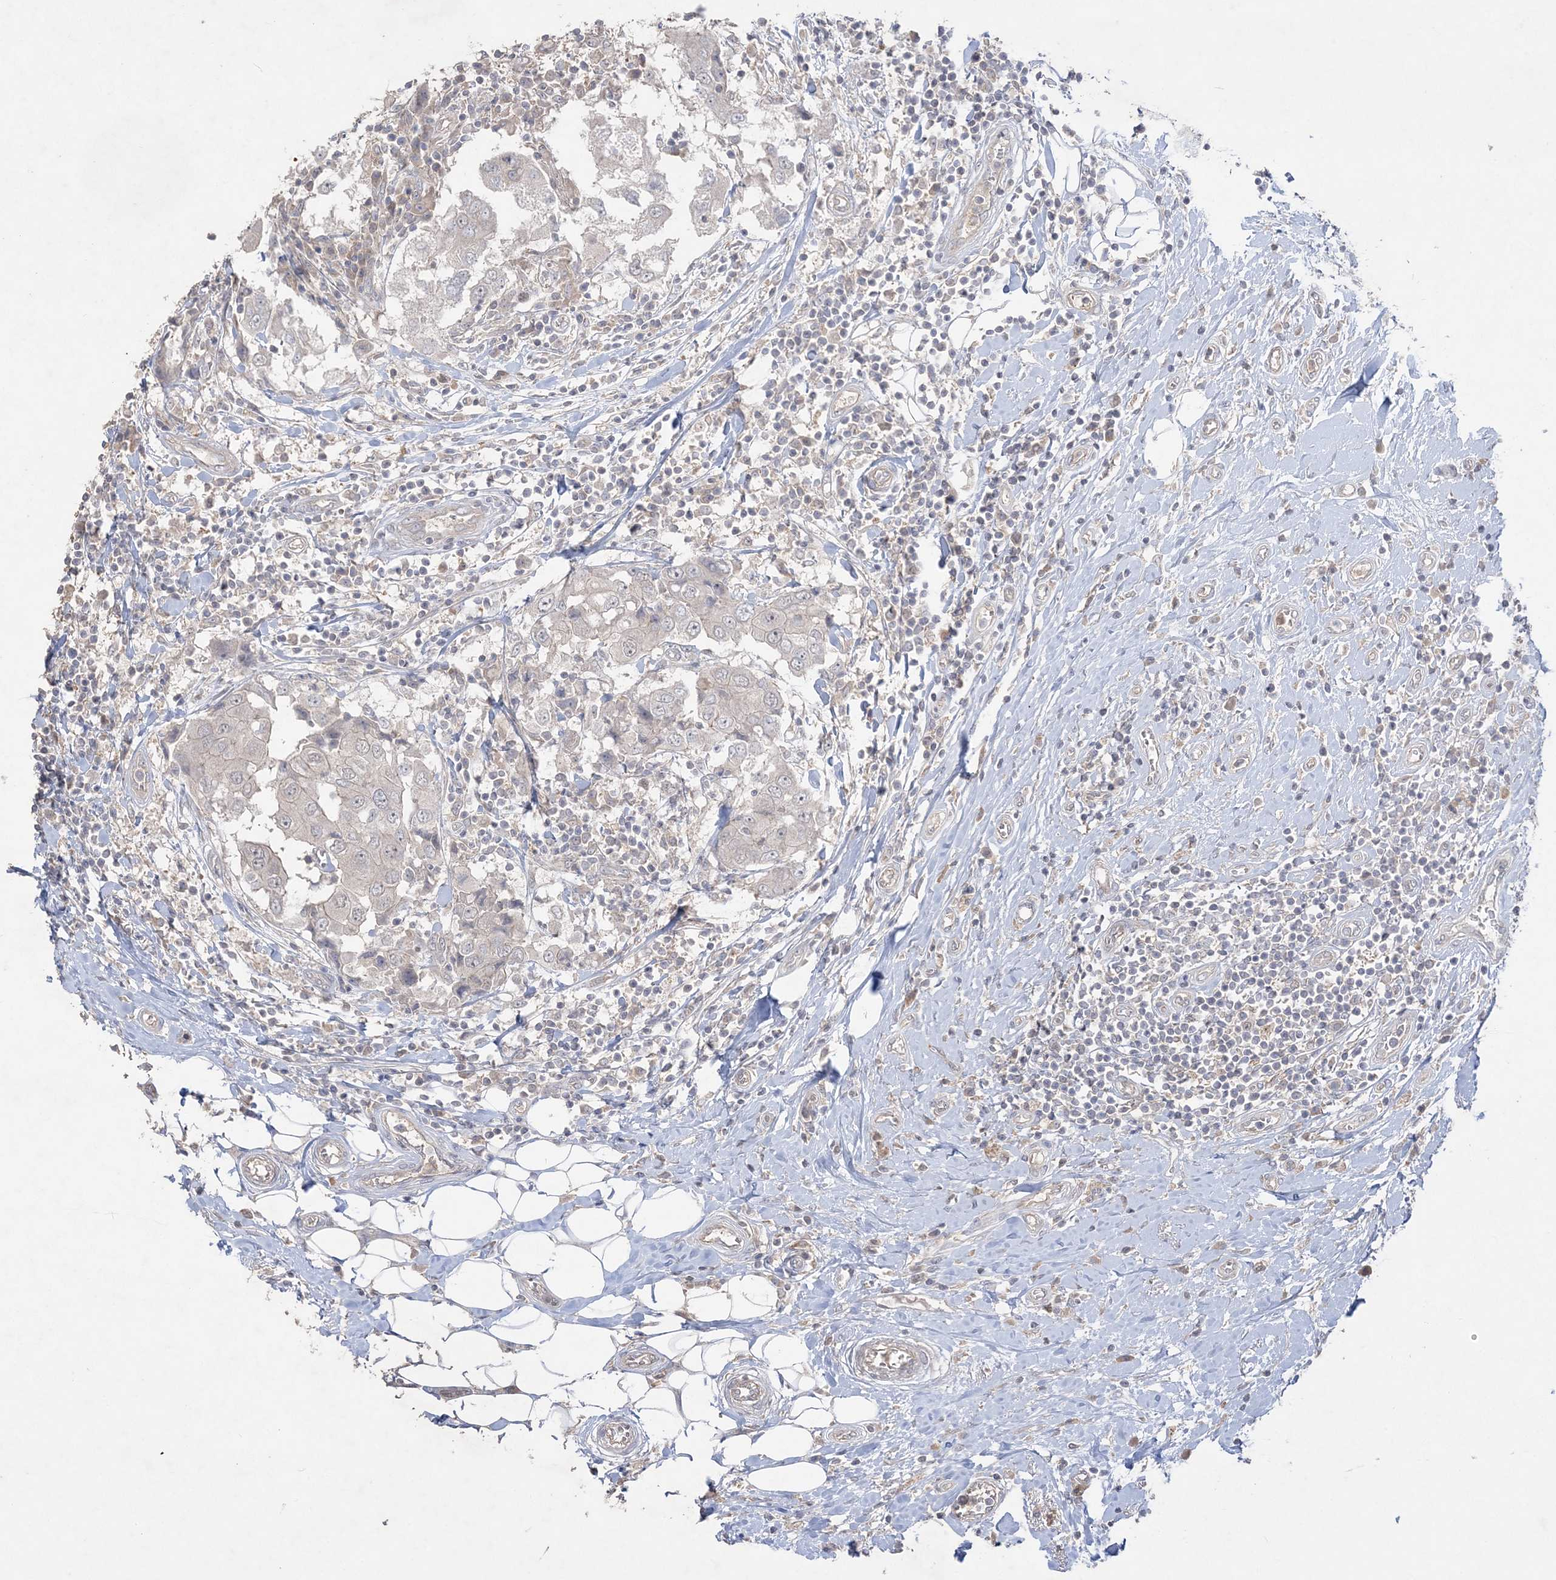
{"staining": {"intensity": "negative", "quantity": "none", "location": "none"}, "tissue": "breast cancer", "cell_type": "Tumor cells", "image_type": "cancer", "snomed": [{"axis": "morphology", "description": "Duct carcinoma"}, {"axis": "topography", "description": "Breast"}], "caption": "There is no significant staining in tumor cells of breast invasive ductal carcinoma.", "gene": "SH3BP4", "patient": {"sex": "female", "age": 27}}